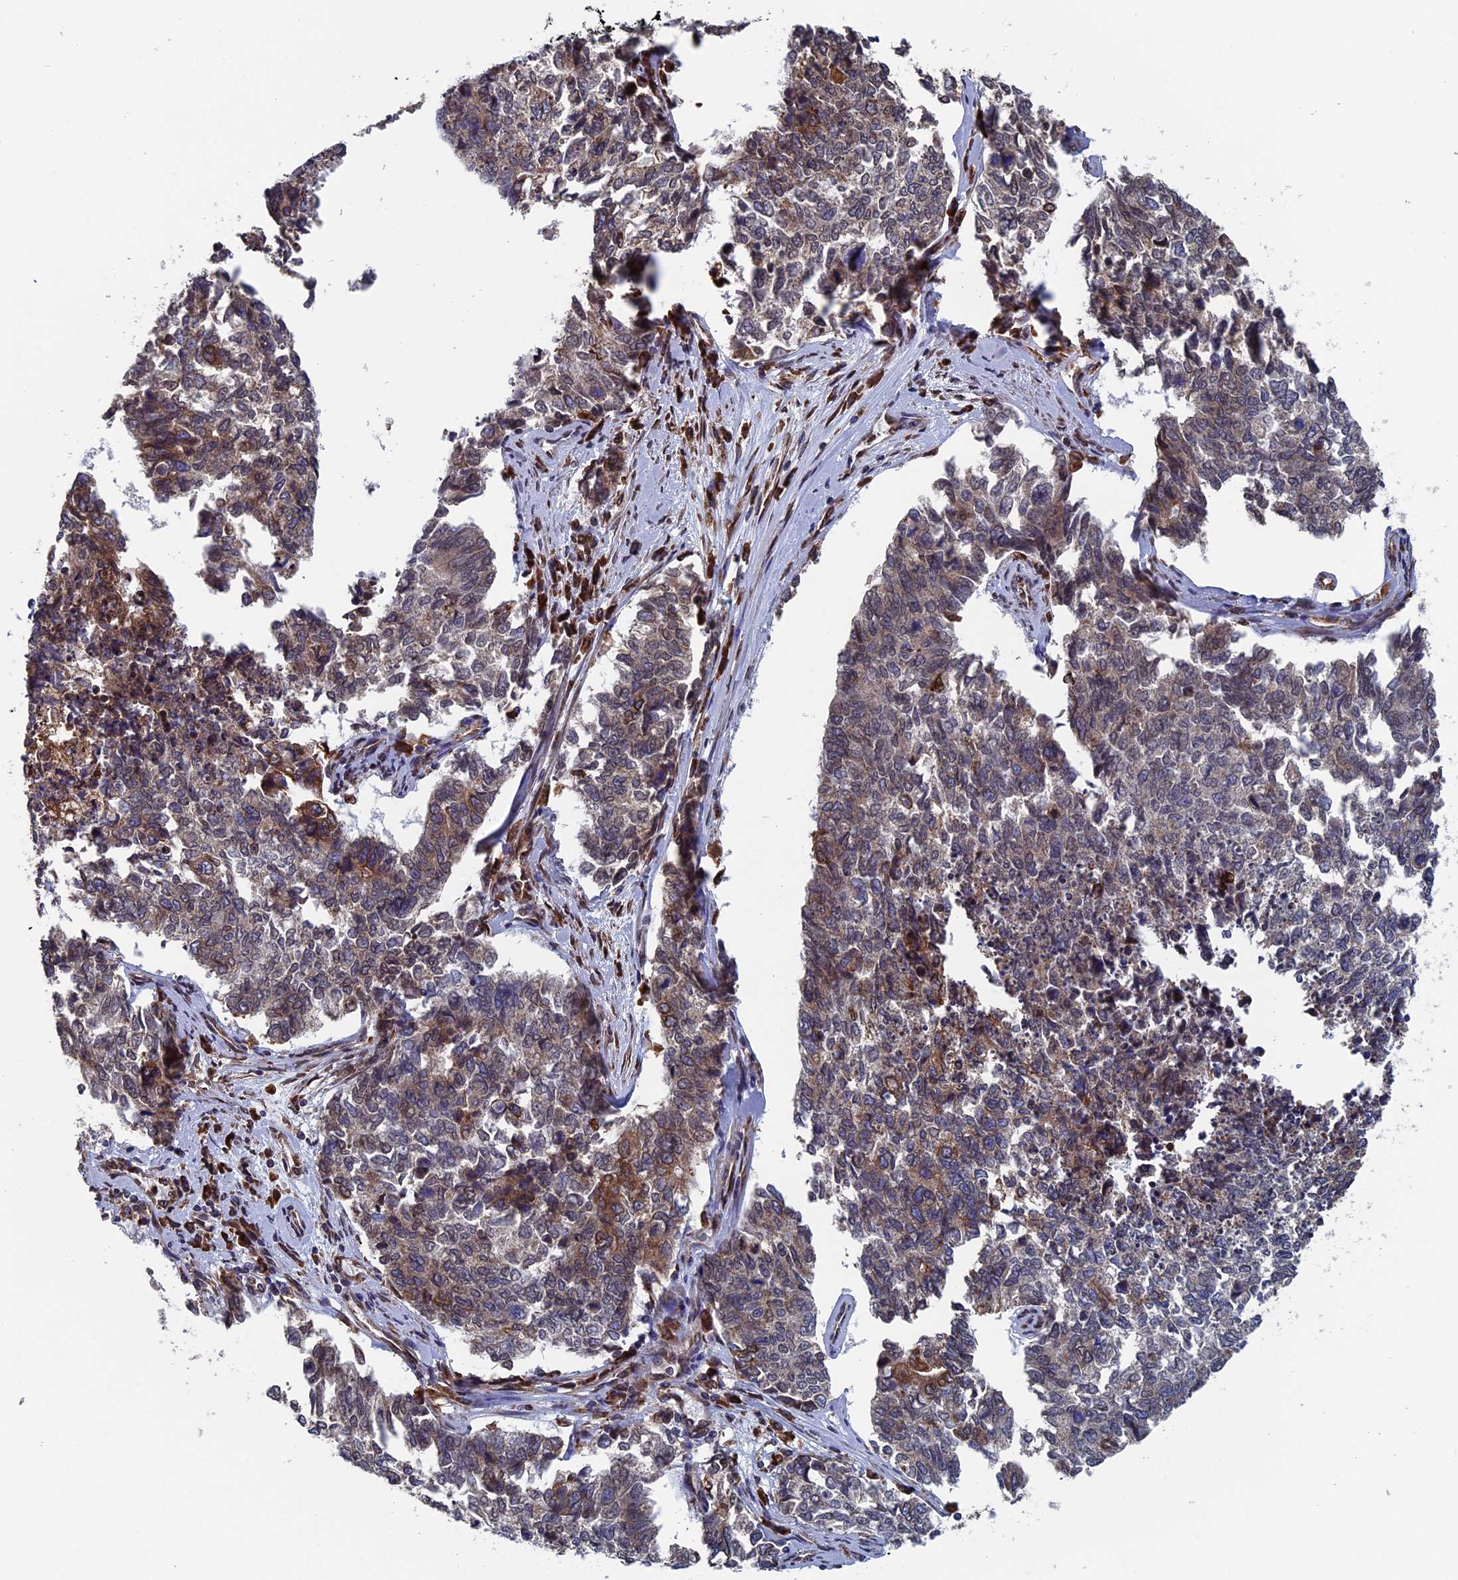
{"staining": {"intensity": "moderate", "quantity": "25%-75%", "location": "cytoplasmic/membranous"}, "tissue": "cervical cancer", "cell_type": "Tumor cells", "image_type": "cancer", "snomed": [{"axis": "morphology", "description": "Squamous cell carcinoma, NOS"}, {"axis": "topography", "description": "Cervix"}], "caption": "Immunohistochemistry image of neoplastic tissue: cervical cancer stained using immunohistochemistry (IHC) displays medium levels of moderate protein expression localized specifically in the cytoplasmic/membranous of tumor cells, appearing as a cytoplasmic/membranous brown color.", "gene": "RPUSD1", "patient": {"sex": "female", "age": 63}}